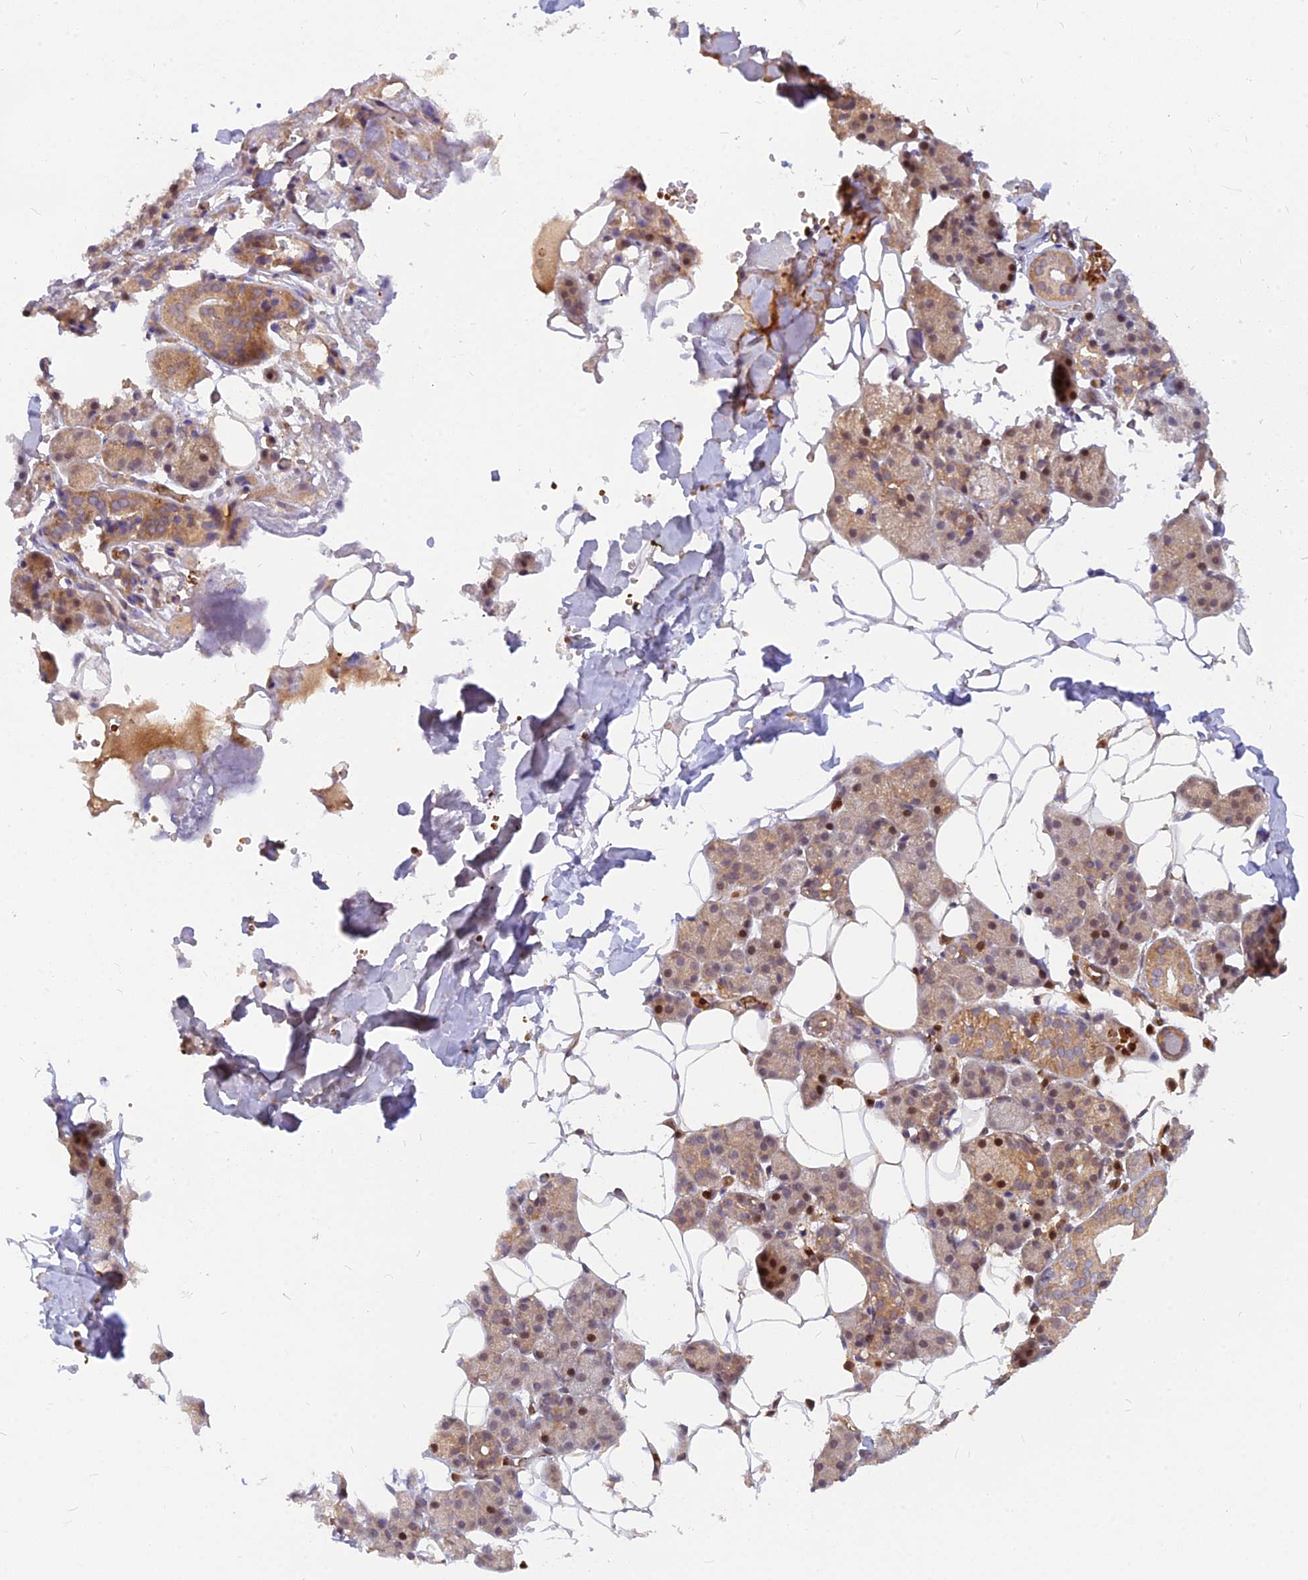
{"staining": {"intensity": "moderate", "quantity": "25%-75%", "location": "cytoplasmic/membranous,nuclear"}, "tissue": "salivary gland", "cell_type": "Glandular cells", "image_type": "normal", "snomed": [{"axis": "morphology", "description": "Normal tissue, NOS"}, {"axis": "topography", "description": "Salivary gland"}], "caption": "This is a micrograph of IHC staining of benign salivary gland, which shows moderate expression in the cytoplasmic/membranous,nuclear of glandular cells.", "gene": "ARL2BP", "patient": {"sex": "female", "age": 33}}